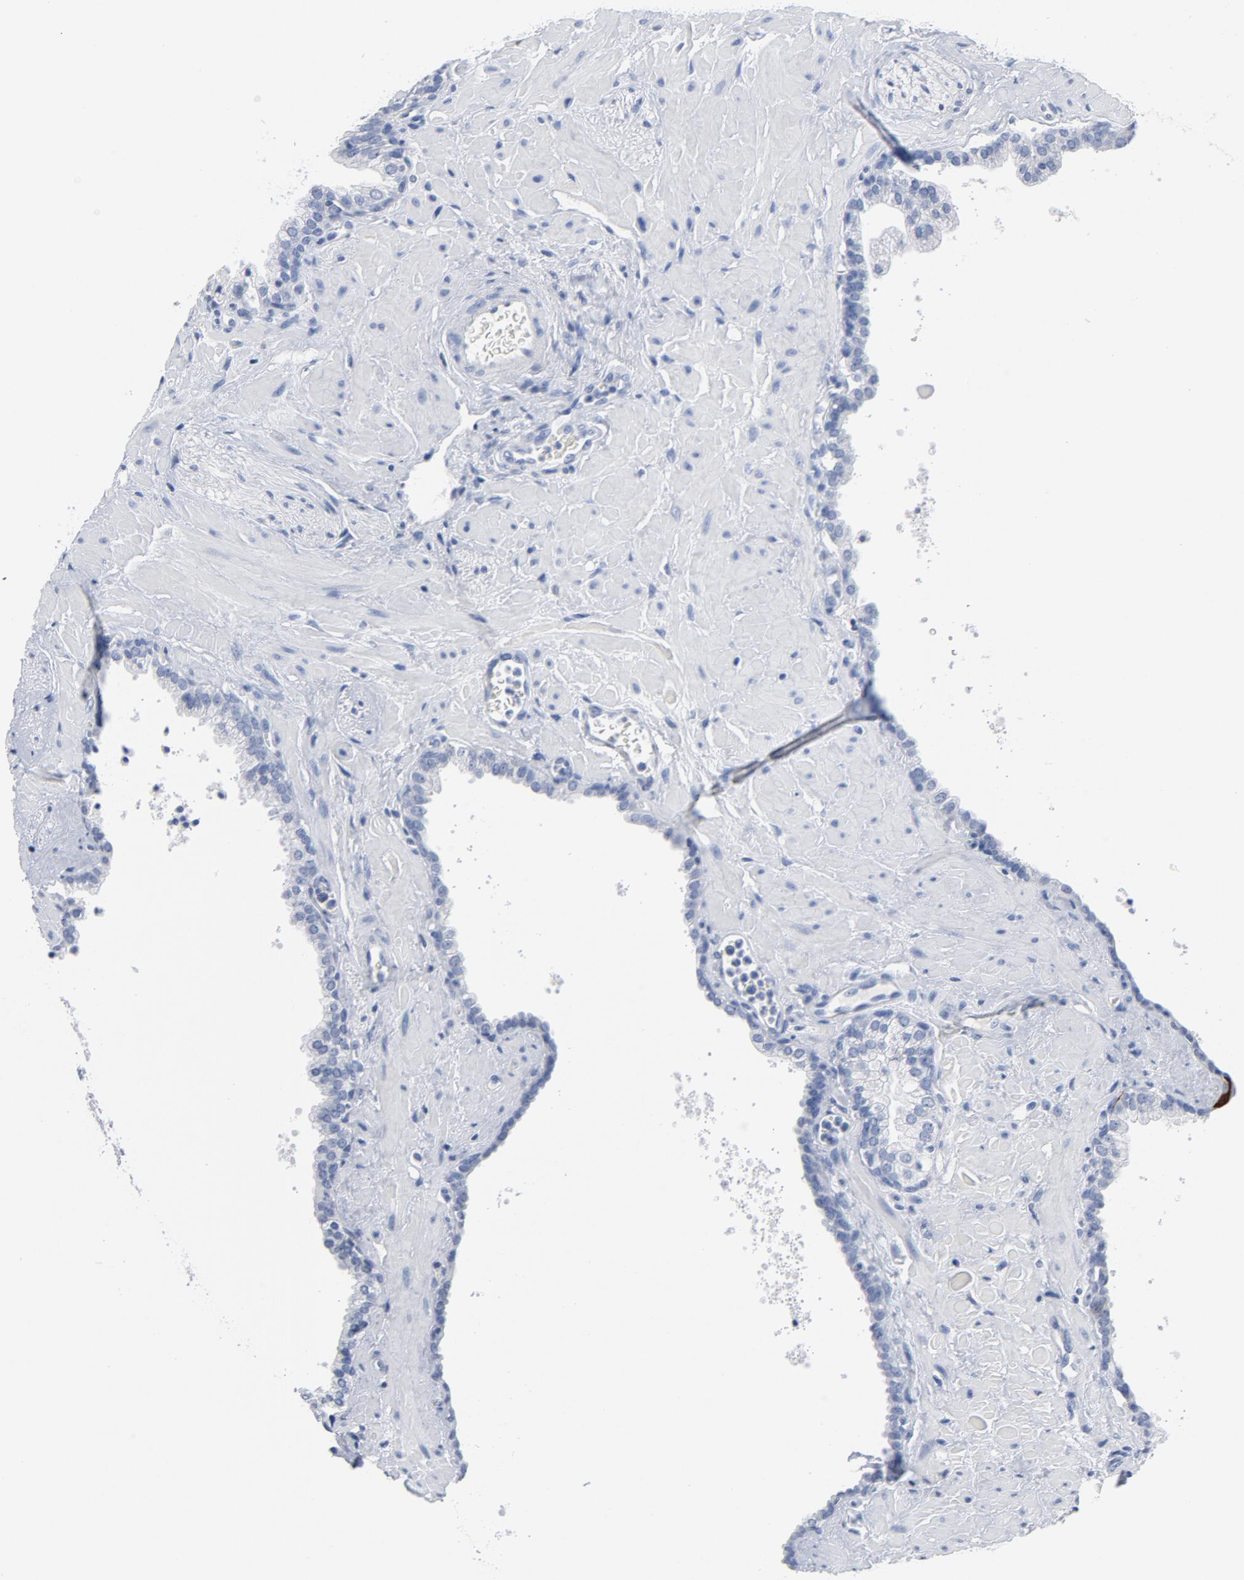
{"staining": {"intensity": "negative", "quantity": "none", "location": "none"}, "tissue": "prostate", "cell_type": "Glandular cells", "image_type": "normal", "snomed": [{"axis": "morphology", "description": "Normal tissue, NOS"}, {"axis": "topography", "description": "Prostate"}], "caption": "IHC micrograph of normal prostate stained for a protein (brown), which displays no positivity in glandular cells.", "gene": "CDC20", "patient": {"sex": "male", "age": 60}}